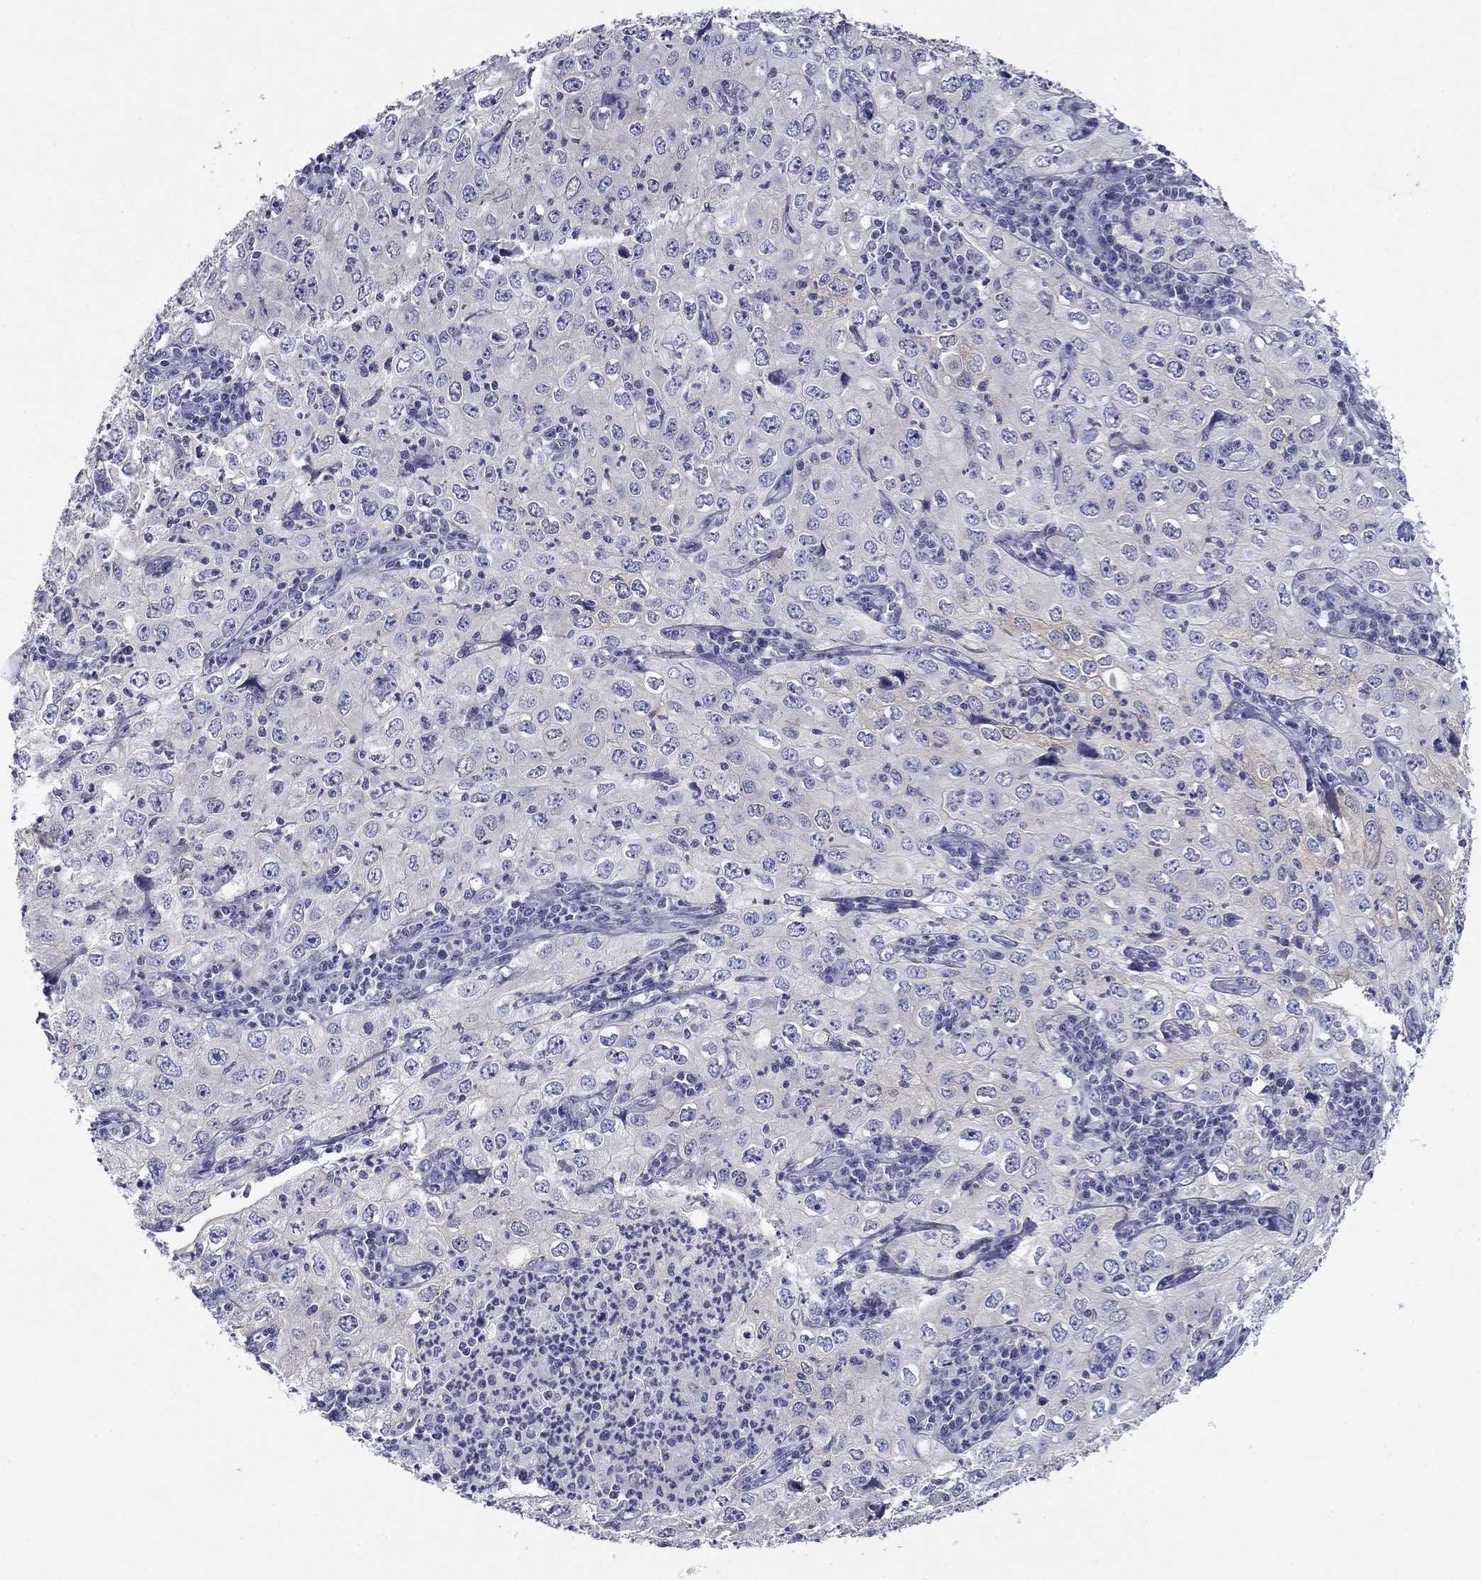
{"staining": {"intensity": "negative", "quantity": "none", "location": "none"}, "tissue": "cervical cancer", "cell_type": "Tumor cells", "image_type": "cancer", "snomed": [{"axis": "morphology", "description": "Squamous cell carcinoma, NOS"}, {"axis": "topography", "description": "Cervix"}], "caption": "This photomicrograph is of cervical cancer stained with IHC to label a protein in brown with the nuclei are counter-stained blue. There is no positivity in tumor cells. (Stains: DAB (3,3'-diaminobenzidine) IHC with hematoxylin counter stain, Microscopy: brightfield microscopy at high magnification).", "gene": "PLS1", "patient": {"sex": "female", "age": 24}}